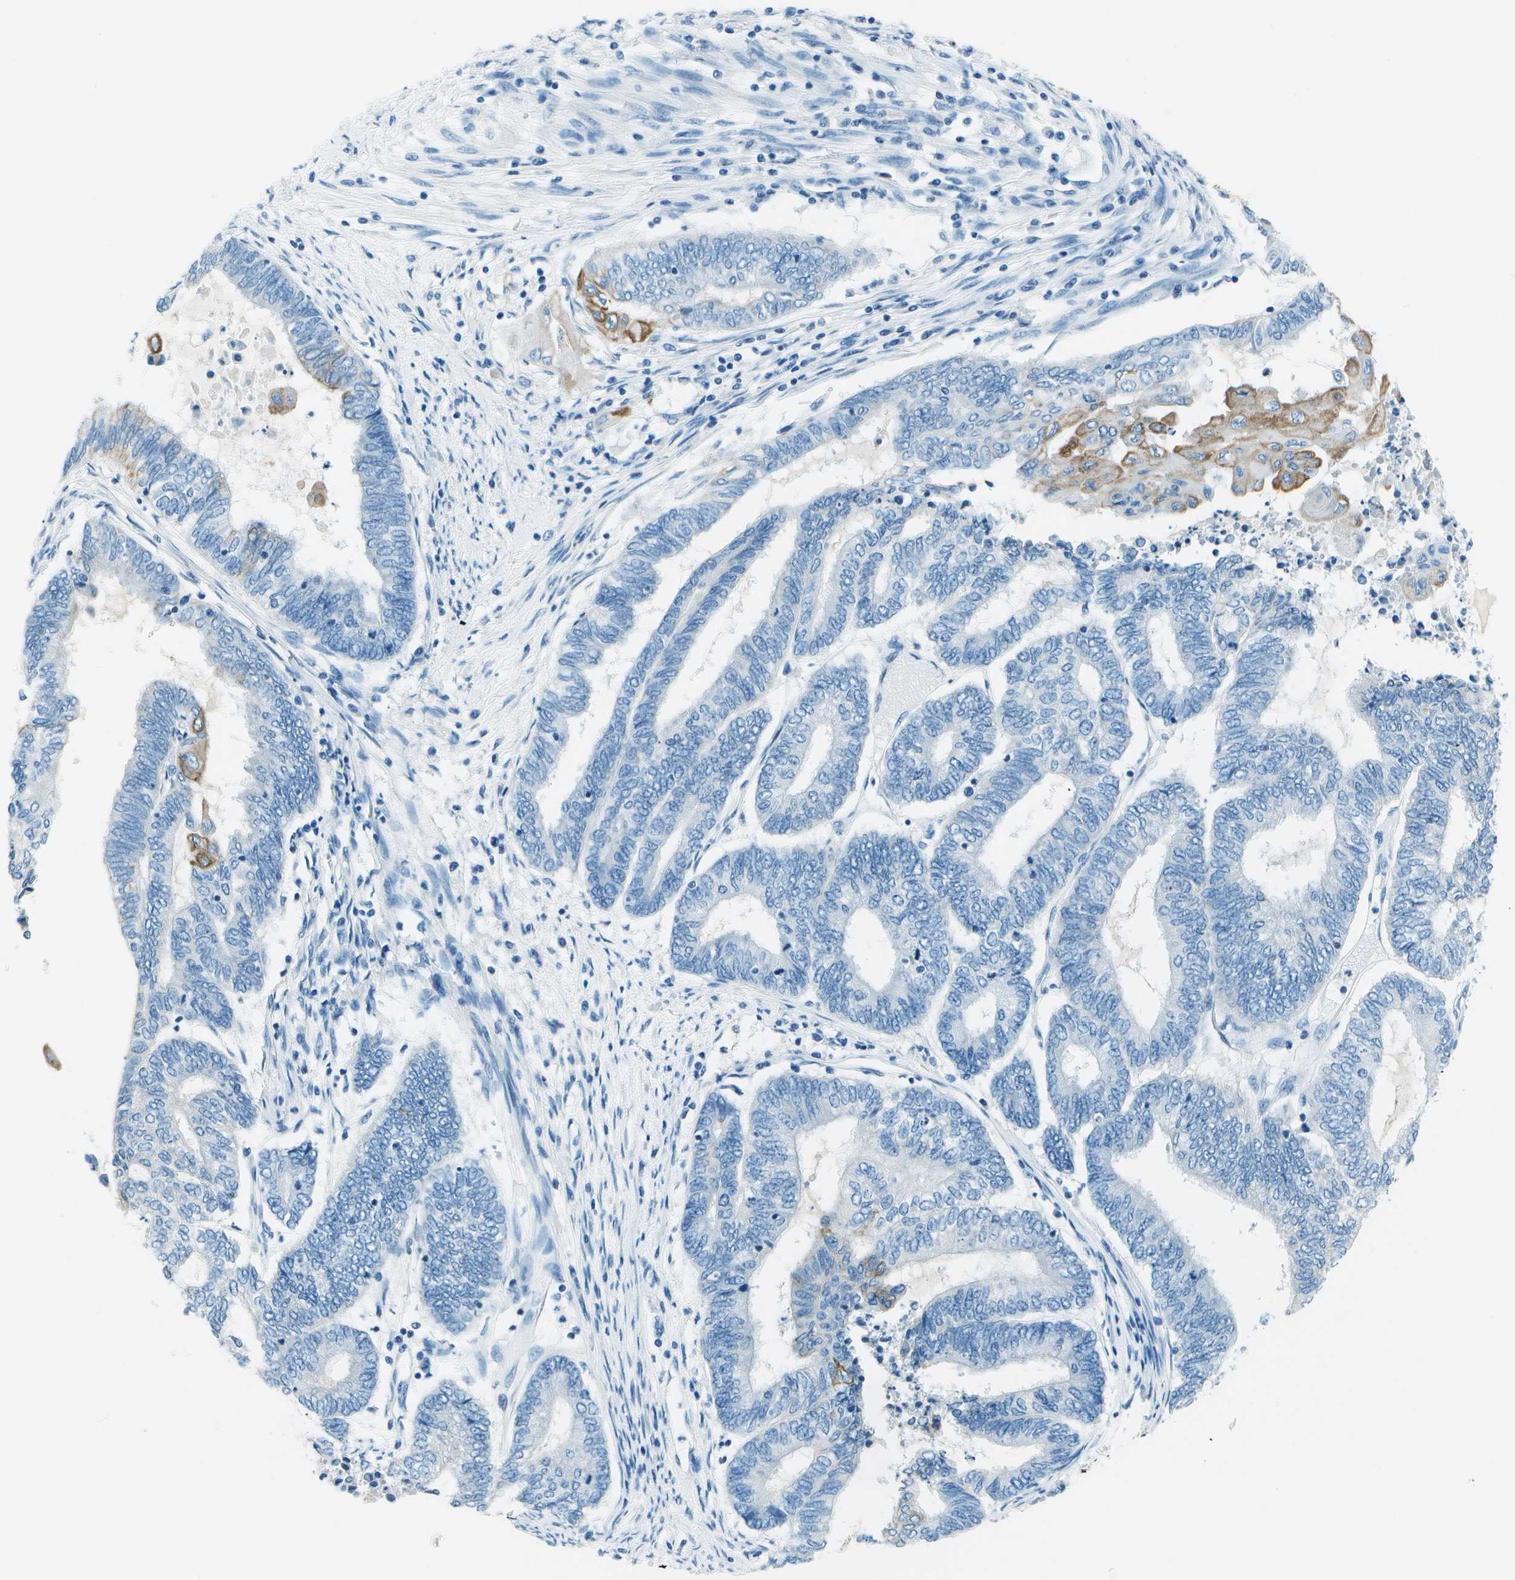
{"staining": {"intensity": "moderate", "quantity": "<25%", "location": "cytoplasmic/membranous"}, "tissue": "endometrial cancer", "cell_type": "Tumor cells", "image_type": "cancer", "snomed": [{"axis": "morphology", "description": "Adenocarcinoma, NOS"}, {"axis": "topography", "description": "Uterus"}, {"axis": "topography", "description": "Endometrium"}], "caption": "Tumor cells demonstrate low levels of moderate cytoplasmic/membranous positivity in about <25% of cells in endometrial adenocarcinoma. (Stains: DAB (3,3'-diaminobenzidine) in brown, nuclei in blue, Microscopy: brightfield microscopy at high magnification).", "gene": "SLC16A10", "patient": {"sex": "female", "age": 70}}